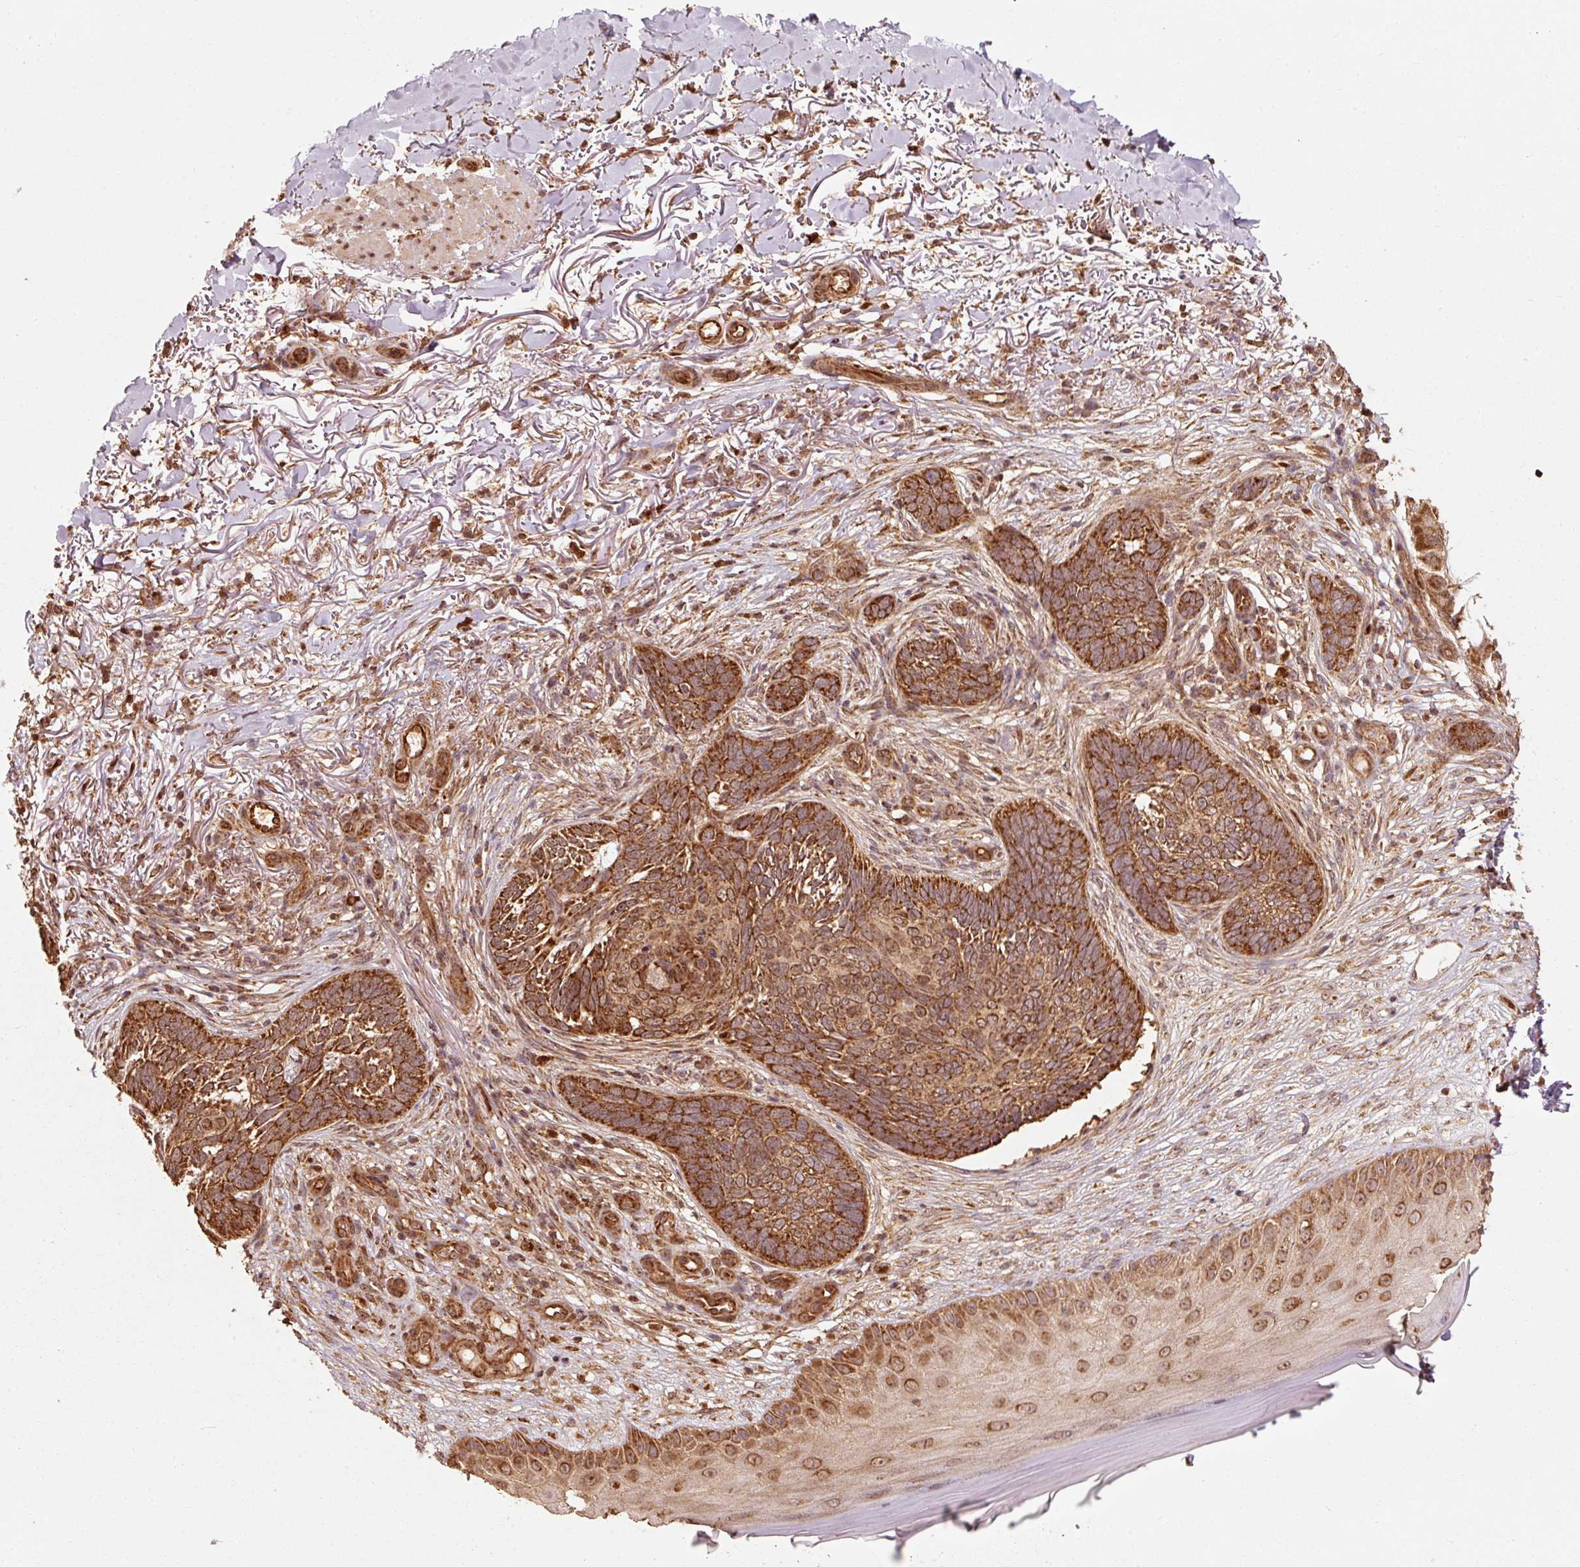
{"staining": {"intensity": "strong", "quantity": ">75%", "location": "cytoplasmic/membranous"}, "tissue": "skin cancer", "cell_type": "Tumor cells", "image_type": "cancer", "snomed": [{"axis": "morphology", "description": "Normal tissue, NOS"}, {"axis": "morphology", "description": "Basal cell carcinoma"}, {"axis": "topography", "description": "Skin"}], "caption": "Approximately >75% of tumor cells in human skin cancer (basal cell carcinoma) show strong cytoplasmic/membranous protein expression as visualized by brown immunohistochemical staining.", "gene": "MRPL16", "patient": {"sex": "female", "age": 67}}